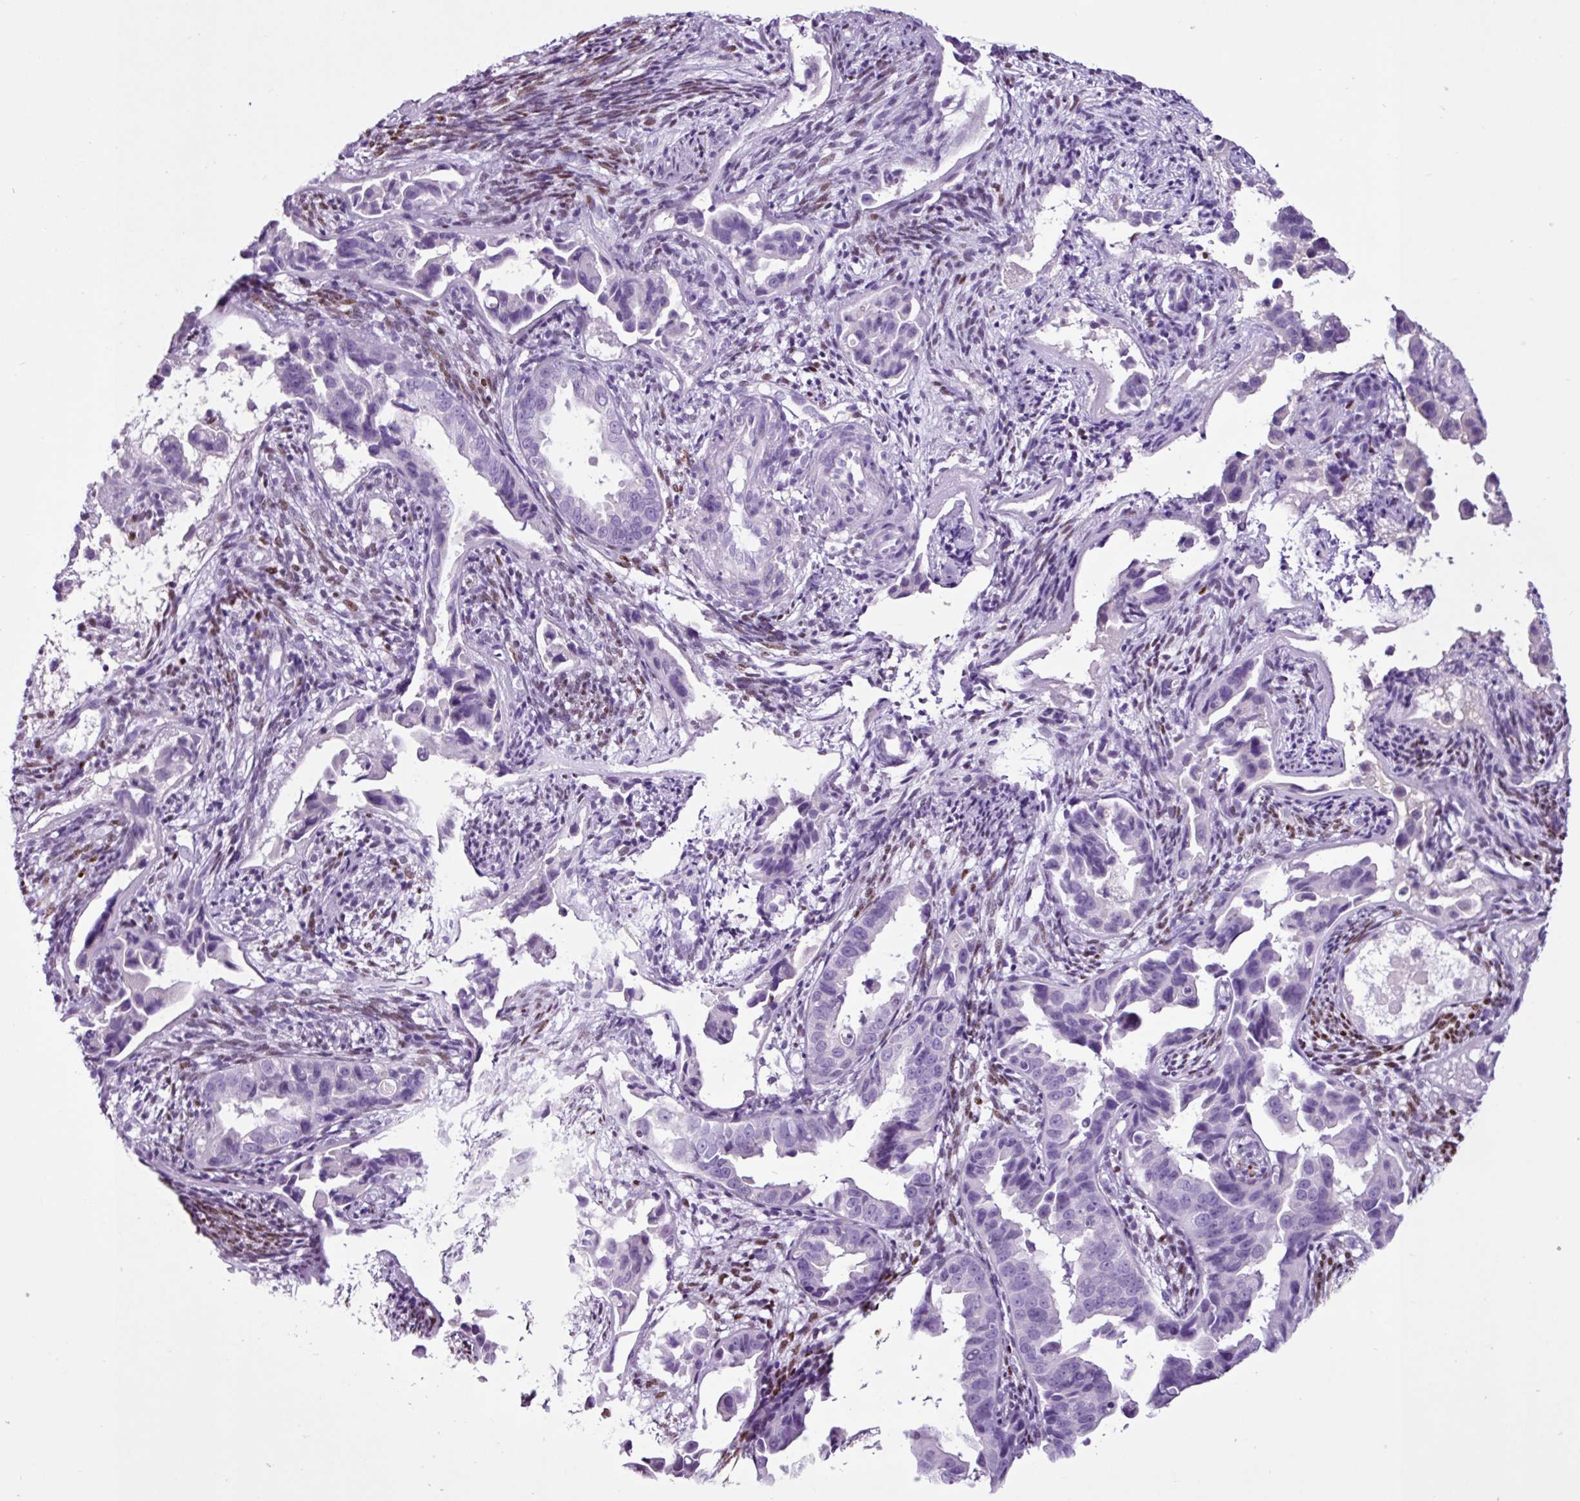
{"staining": {"intensity": "negative", "quantity": "none", "location": "none"}, "tissue": "endometrial cancer", "cell_type": "Tumor cells", "image_type": "cancer", "snomed": [{"axis": "morphology", "description": "Adenocarcinoma, NOS"}, {"axis": "topography", "description": "Endometrium"}], "caption": "Immunohistochemical staining of endometrial adenocarcinoma shows no significant positivity in tumor cells. (DAB (3,3'-diaminobenzidine) IHC, high magnification).", "gene": "PGR", "patient": {"sex": "female", "age": 57}}